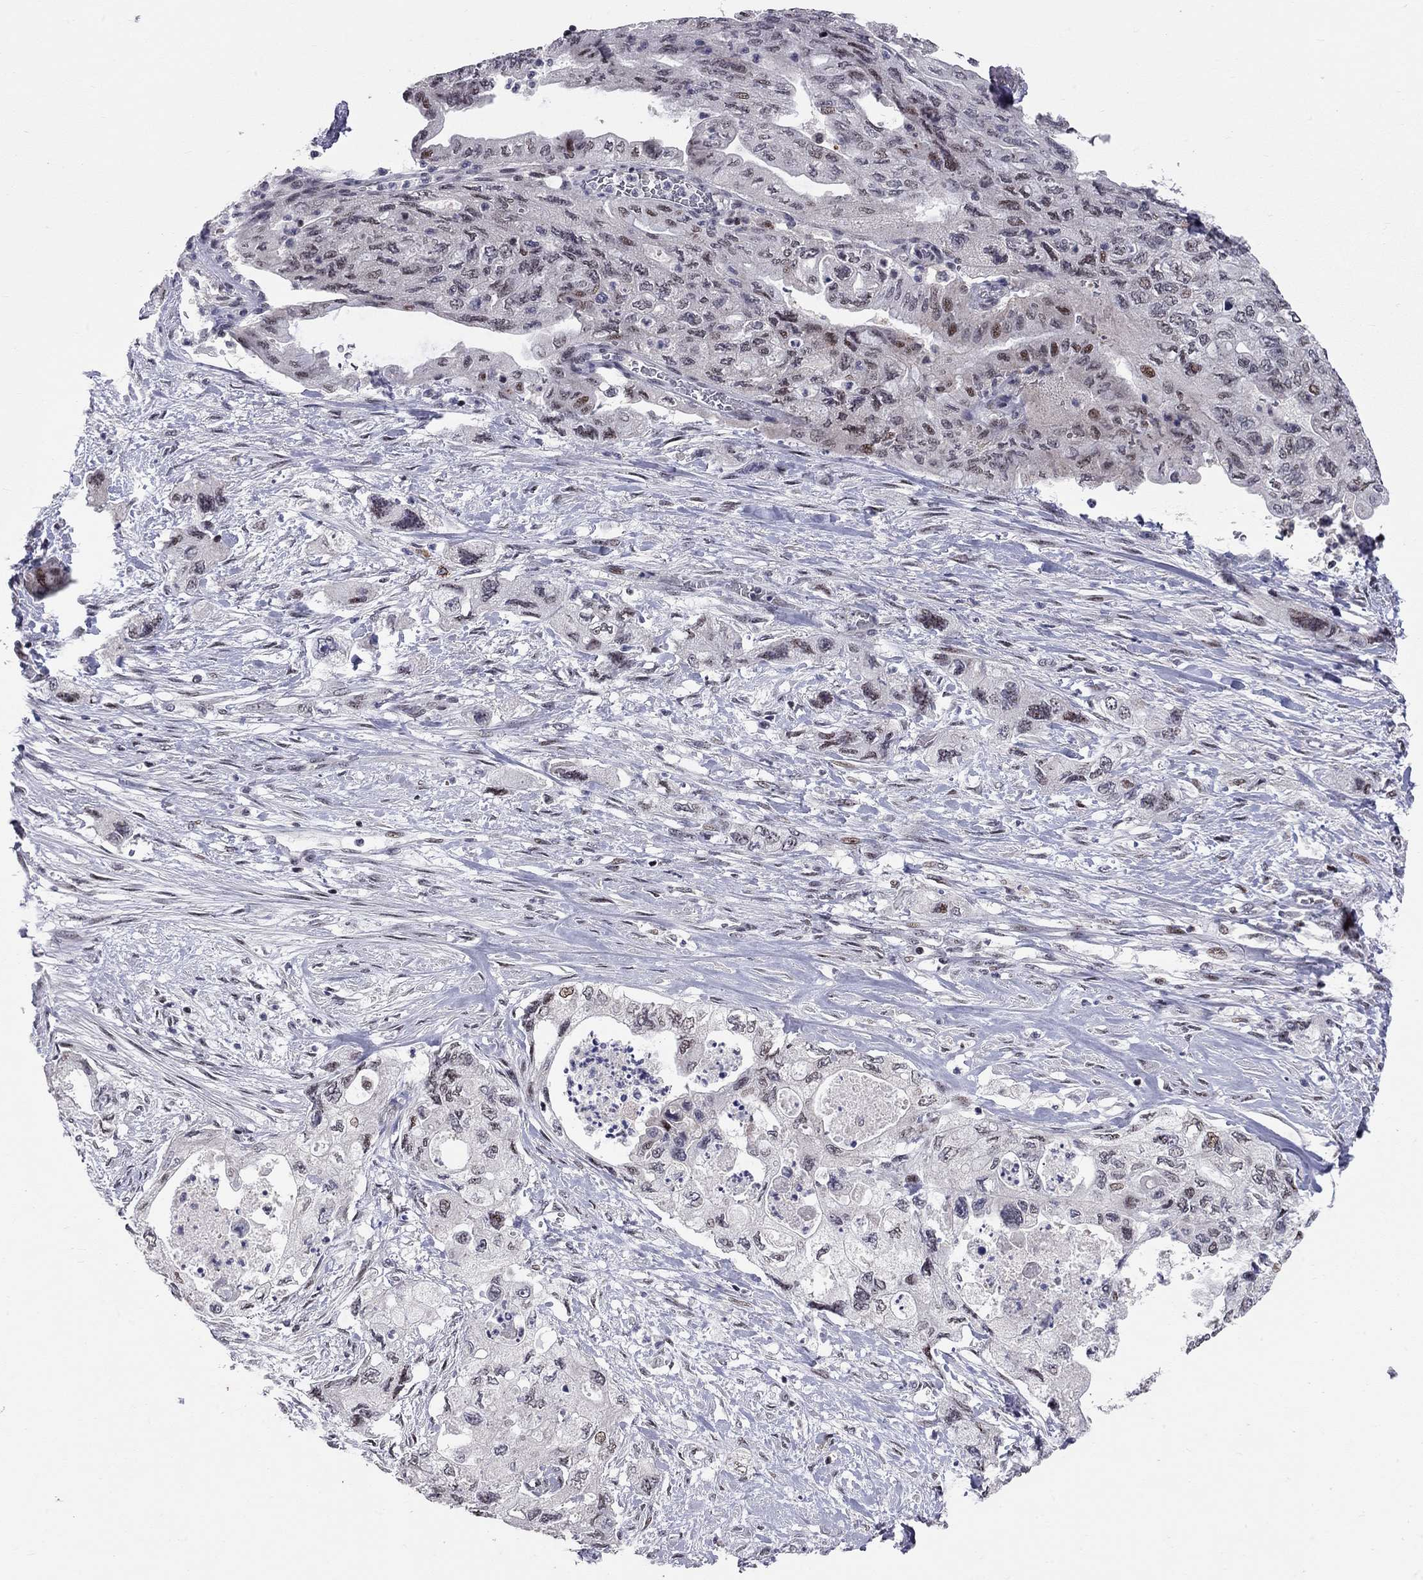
{"staining": {"intensity": "strong", "quantity": "<25%", "location": "nuclear"}, "tissue": "pancreatic cancer", "cell_type": "Tumor cells", "image_type": "cancer", "snomed": [{"axis": "morphology", "description": "Adenocarcinoma, NOS"}, {"axis": "topography", "description": "Pancreas"}], "caption": "Protein analysis of pancreatic adenocarcinoma tissue reveals strong nuclear positivity in about <25% of tumor cells.", "gene": "HDAC3", "patient": {"sex": "female", "age": 73}}